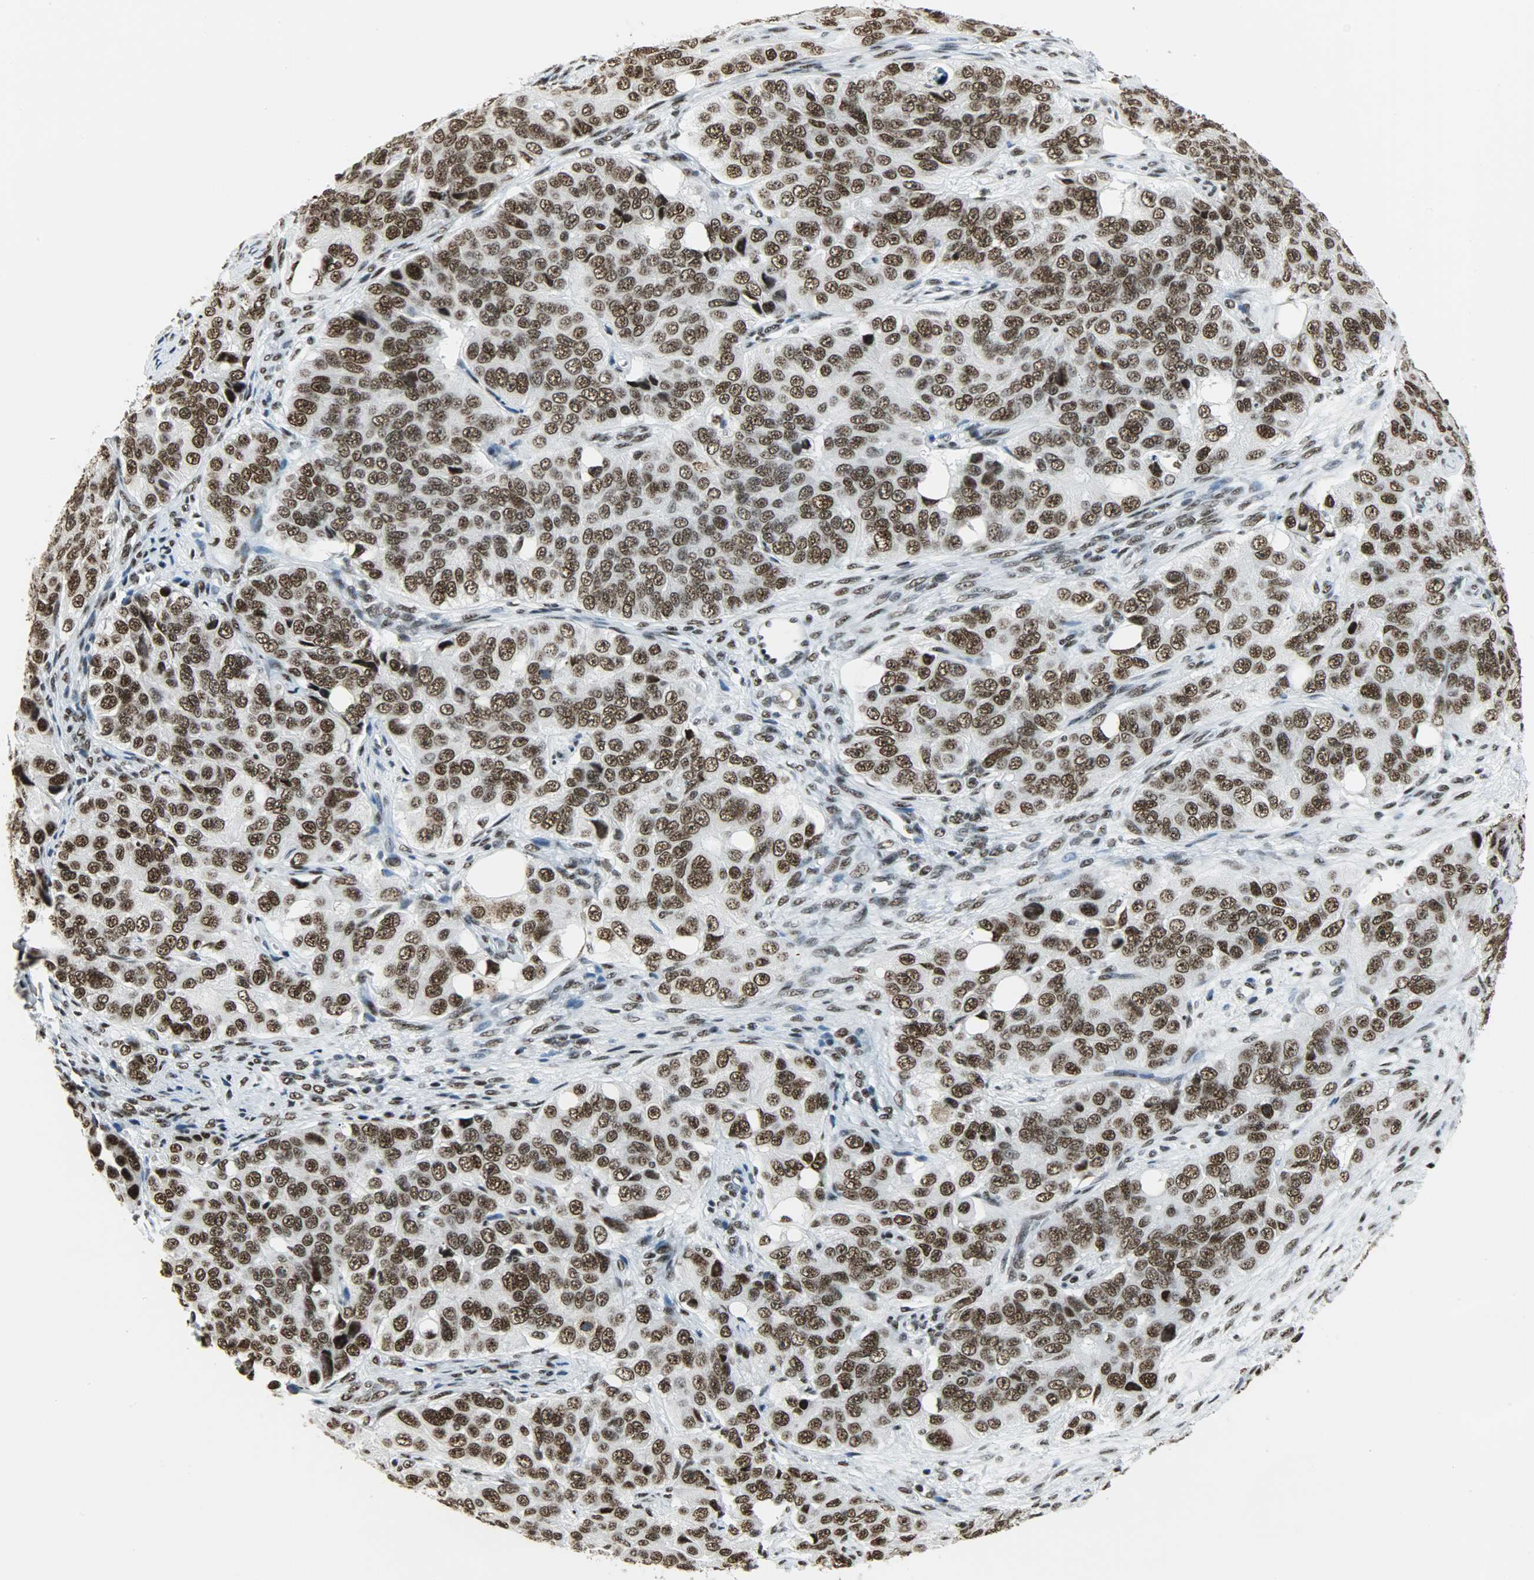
{"staining": {"intensity": "strong", "quantity": ">75%", "location": "nuclear"}, "tissue": "ovarian cancer", "cell_type": "Tumor cells", "image_type": "cancer", "snomed": [{"axis": "morphology", "description": "Carcinoma, endometroid"}, {"axis": "topography", "description": "Ovary"}], "caption": "Ovarian cancer was stained to show a protein in brown. There is high levels of strong nuclear positivity in about >75% of tumor cells.", "gene": "SNRPA", "patient": {"sex": "female", "age": 51}}